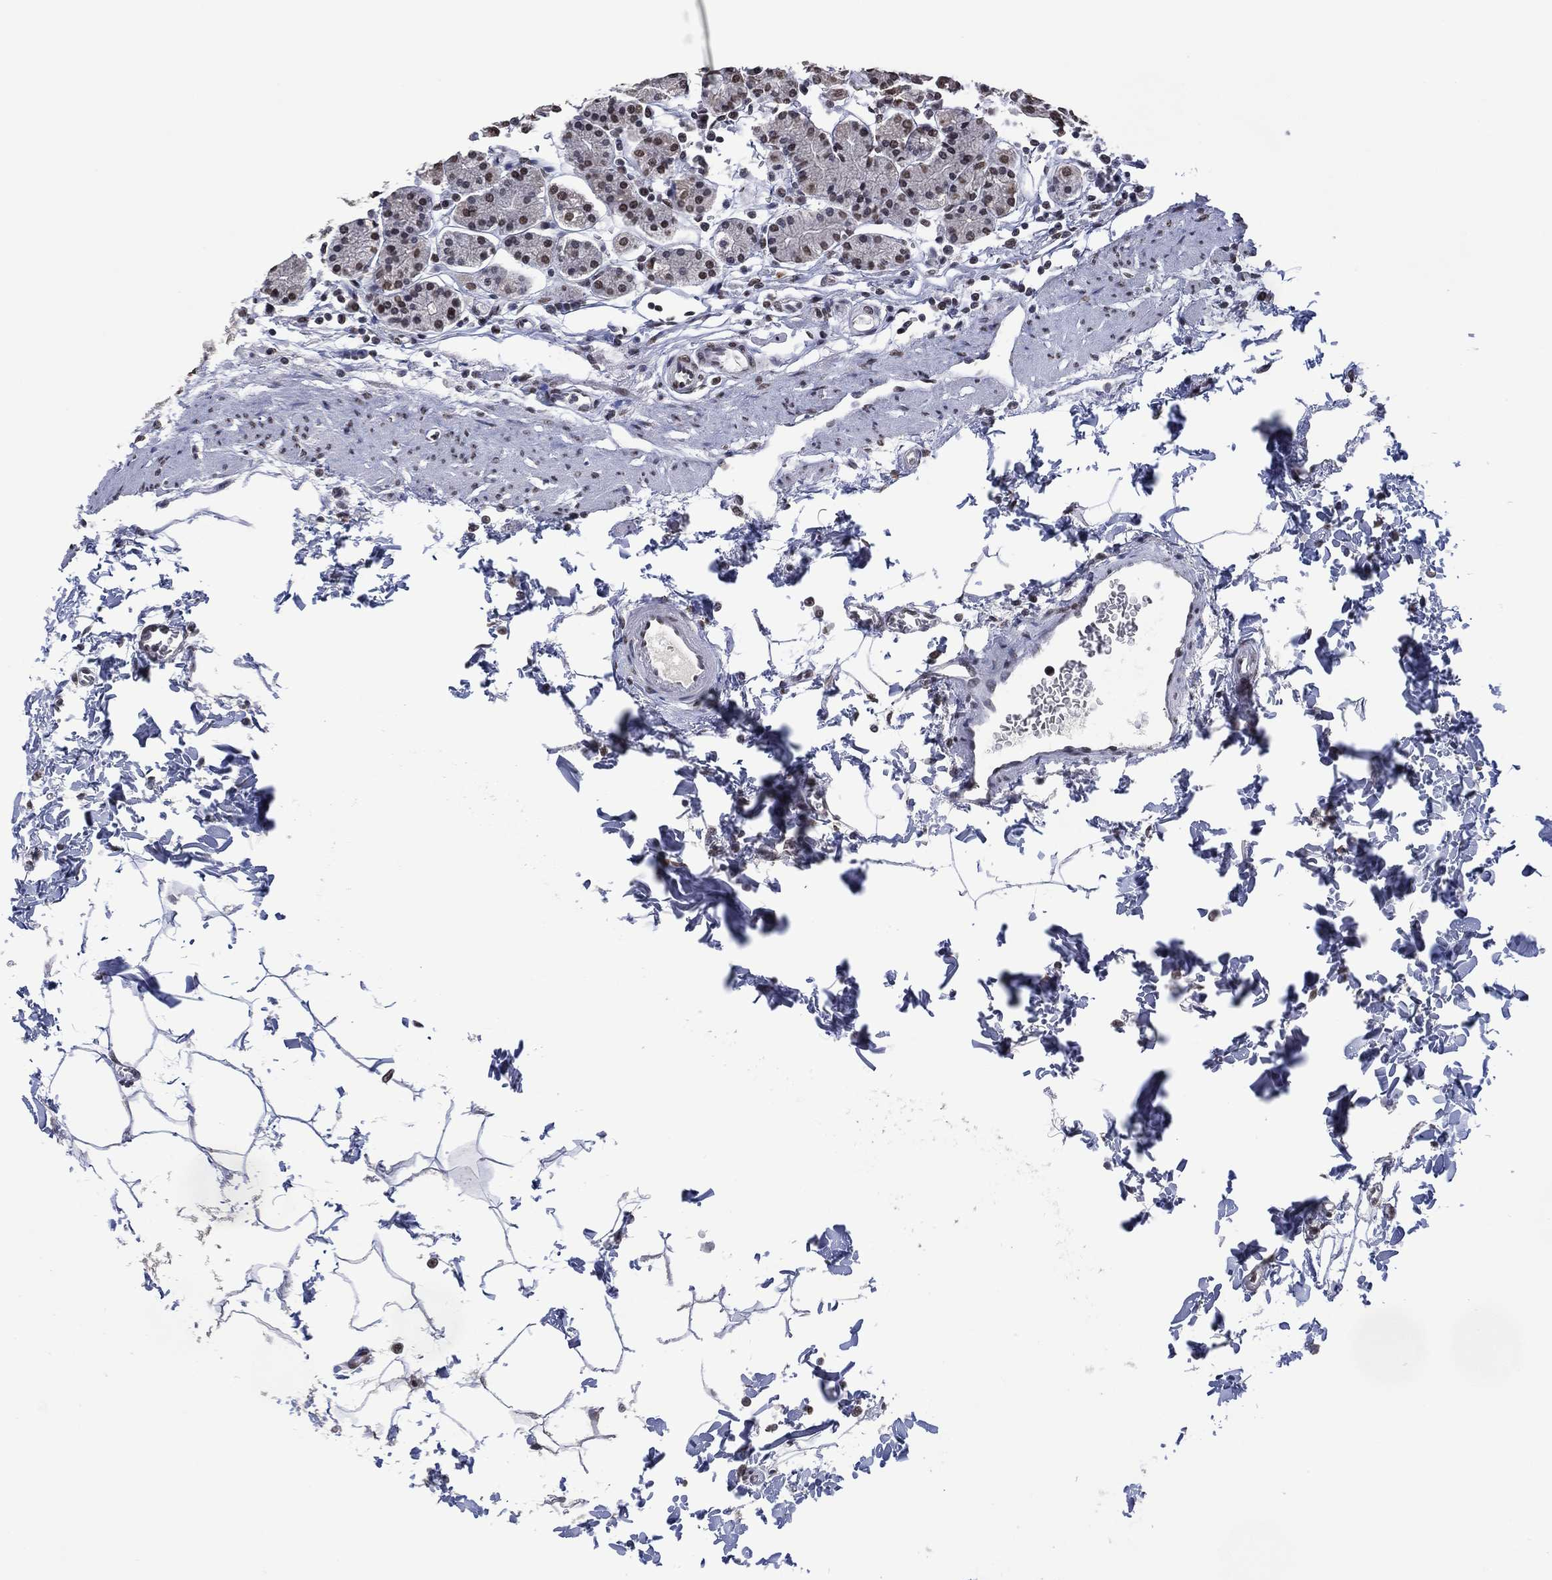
{"staining": {"intensity": "moderate", "quantity": ">75%", "location": "nuclear"}, "tissue": "stomach", "cell_type": "Glandular cells", "image_type": "normal", "snomed": [{"axis": "morphology", "description": "Normal tissue, NOS"}, {"axis": "topography", "description": "Stomach, upper"}, {"axis": "topography", "description": "Stomach"}], "caption": "High-magnification brightfield microscopy of normal stomach stained with DAB (3,3'-diaminobenzidine) (brown) and counterstained with hematoxylin (blue). glandular cells exhibit moderate nuclear expression is identified in about>75% of cells. (DAB IHC, brown staining for protein, blue staining for nuclei).", "gene": "EHMT1", "patient": {"sex": "male", "age": 62}}